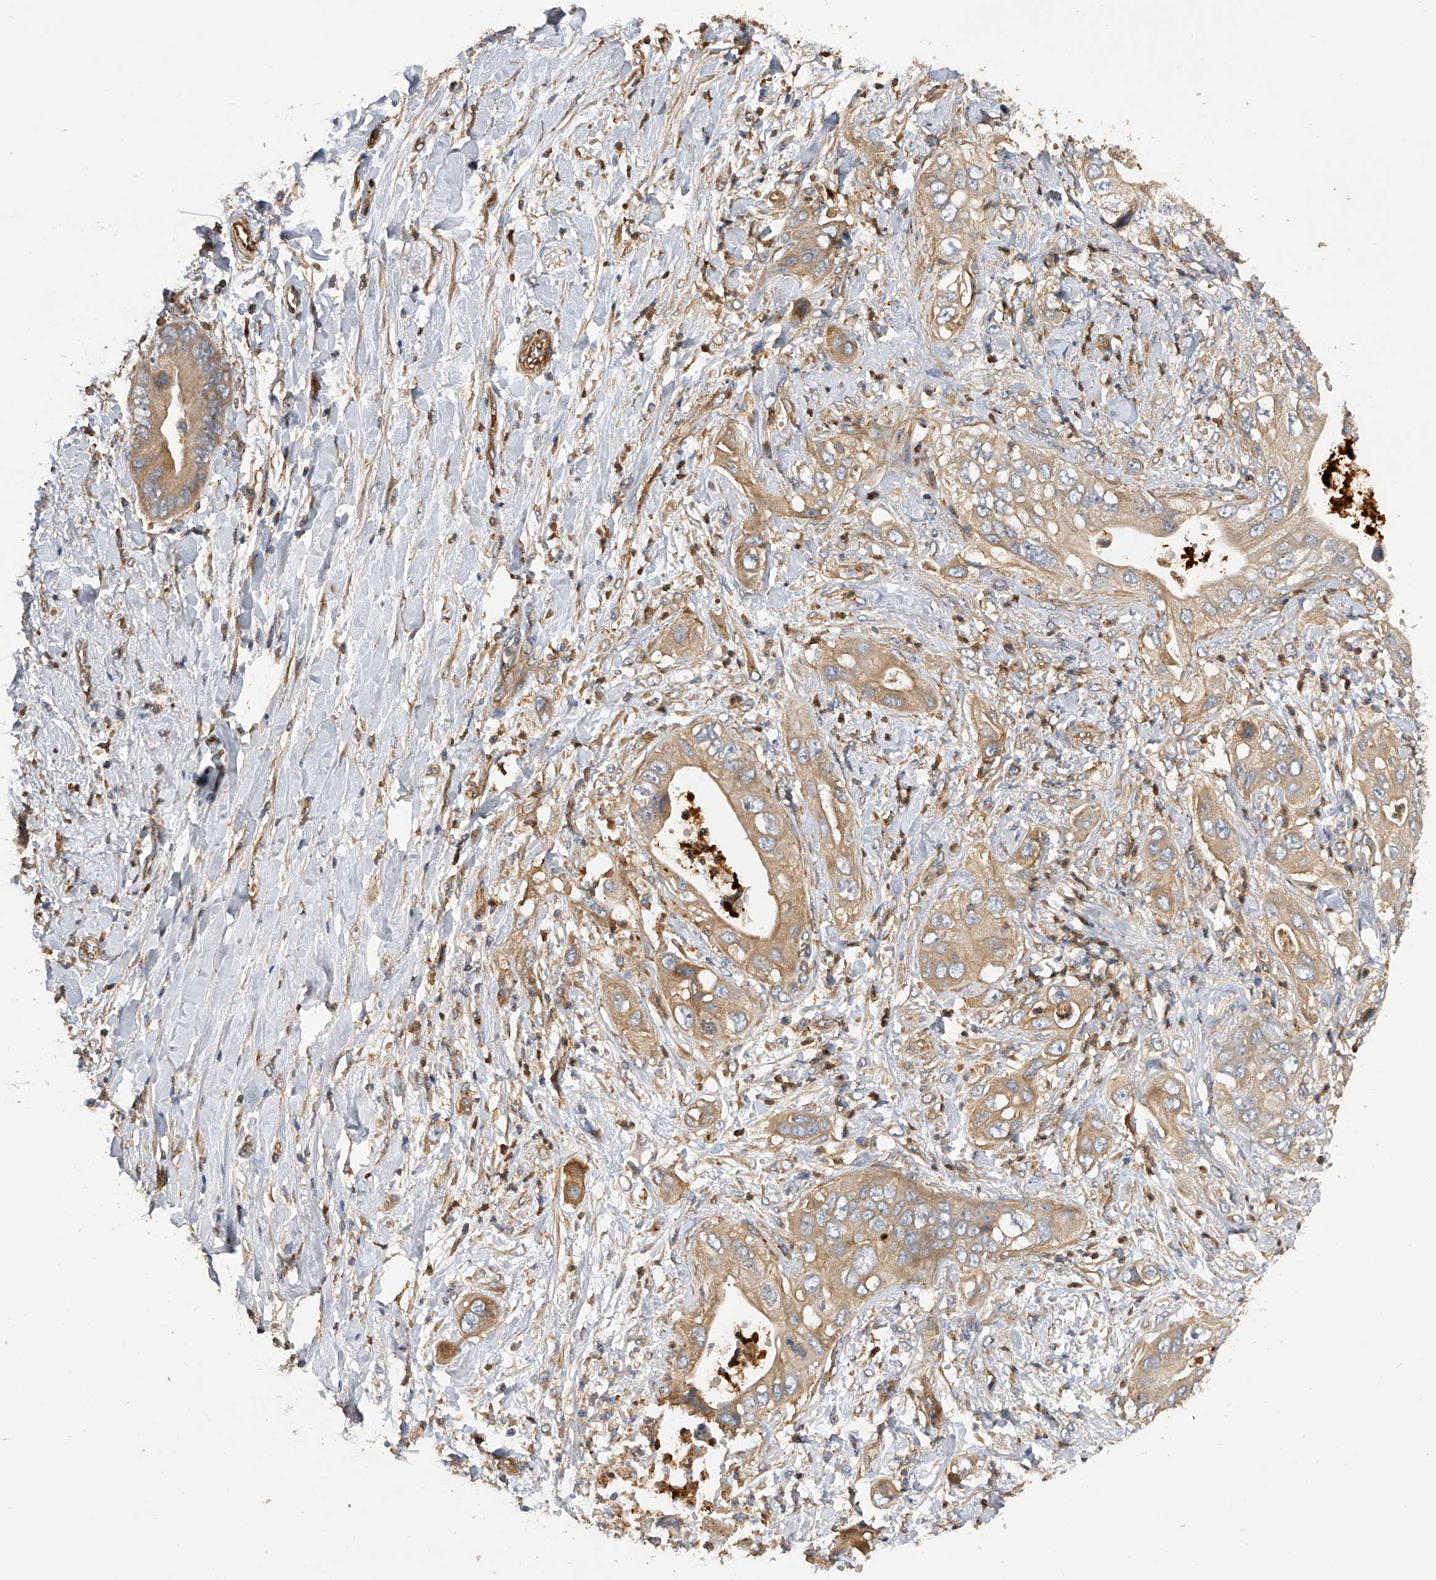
{"staining": {"intensity": "moderate", "quantity": "25%-75%", "location": "cytoplasmic/membranous"}, "tissue": "pancreatic cancer", "cell_type": "Tumor cells", "image_type": "cancer", "snomed": [{"axis": "morphology", "description": "Adenocarcinoma, NOS"}, {"axis": "topography", "description": "Pancreas"}], "caption": "Approximately 25%-75% of tumor cells in human pancreatic adenocarcinoma show moderate cytoplasmic/membranous protein expression as visualized by brown immunohistochemical staining.", "gene": "PTPRA", "patient": {"sex": "female", "age": 78}}